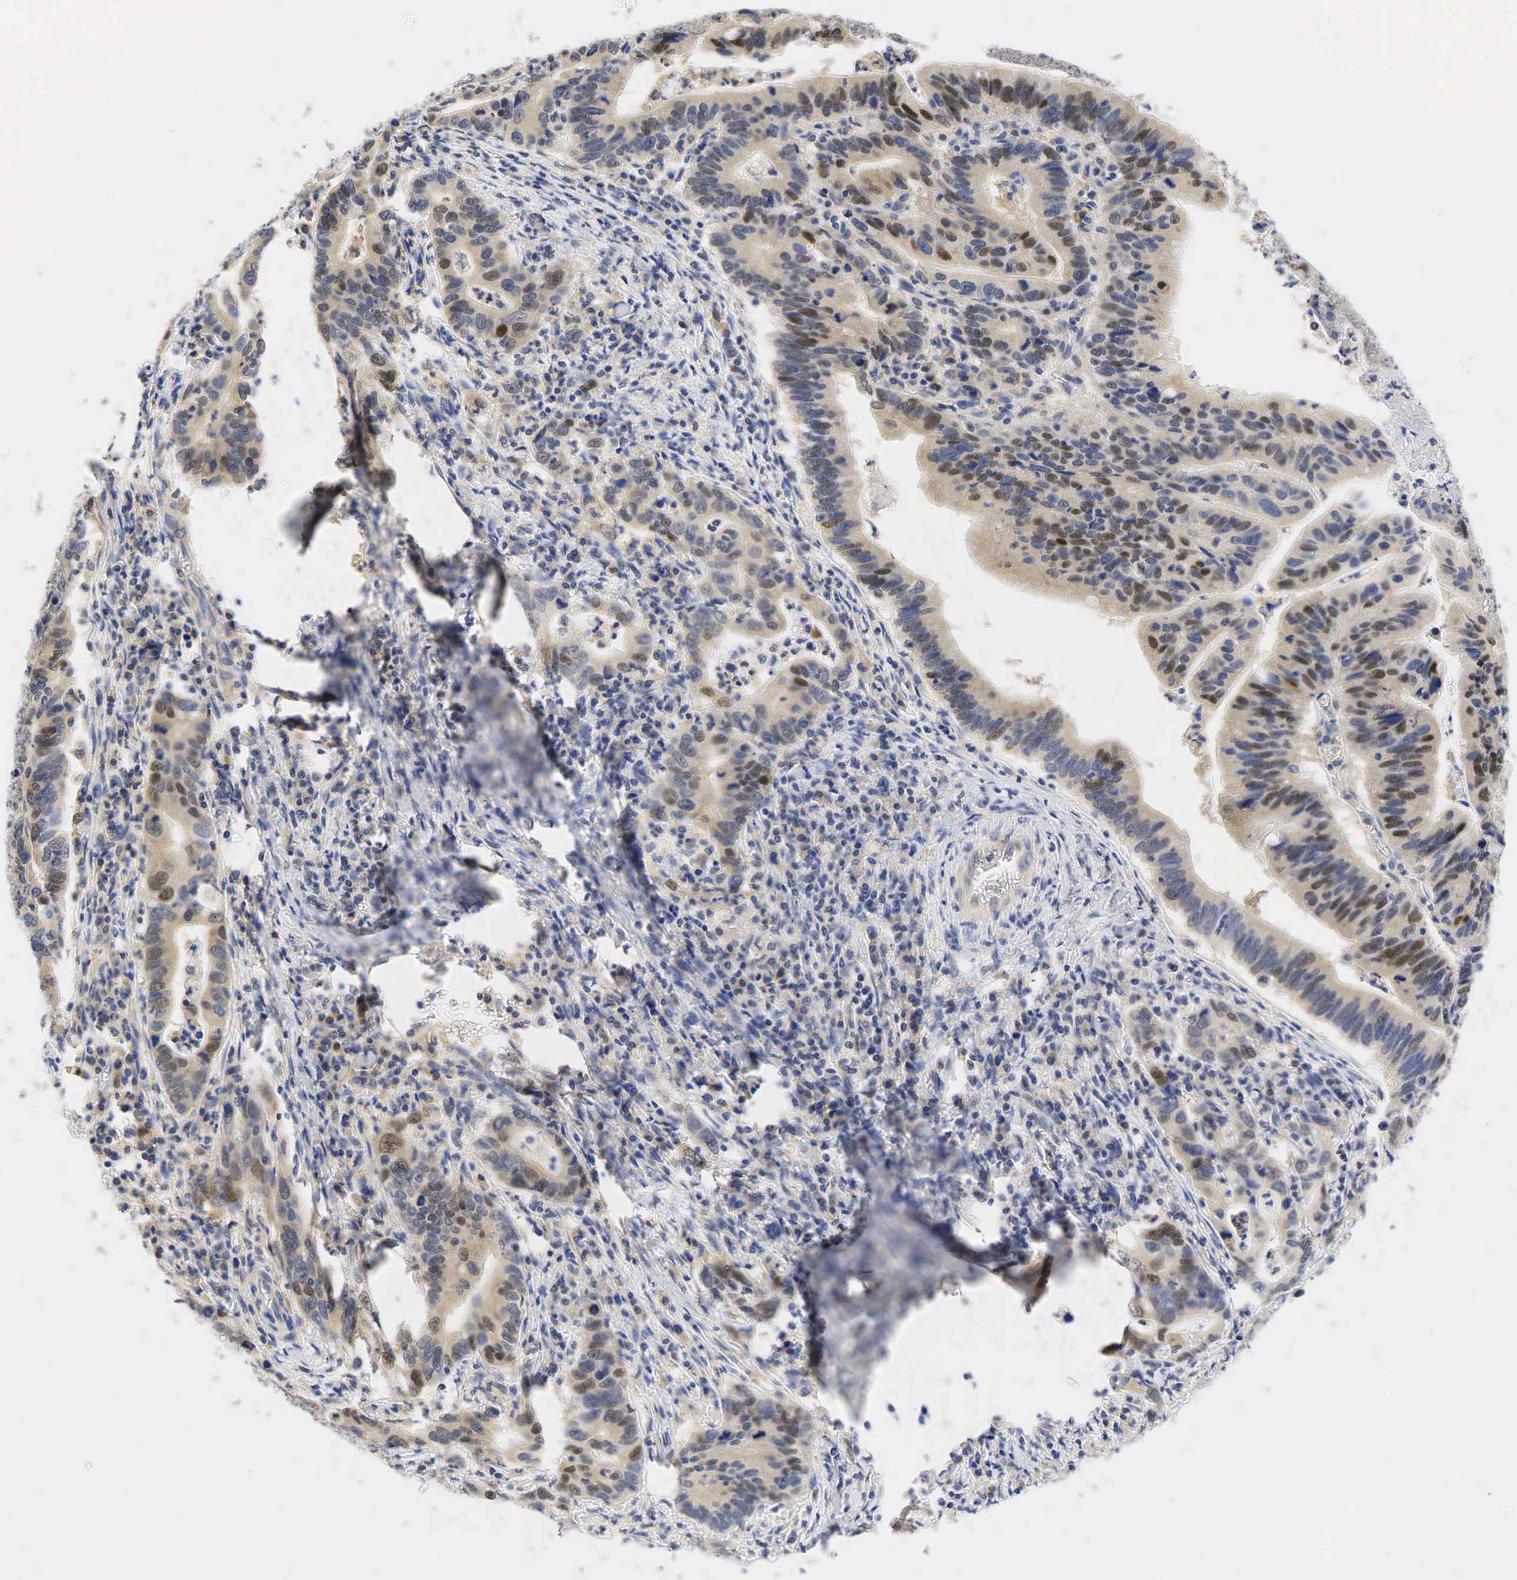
{"staining": {"intensity": "moderate", "quantity": "<25%", "location": "nuclear"}, "tissue": "stomach cancer", "cell_type": "Tumor cells", "image_type": "cancer", "snomed": [{"axis": "morphology", "description": "Adenocarcinoma, NOS"}, {"axis": "topography", "description": "Stomach, upper"}], "caption": "Stomach adenocarcinoma tissue shows moderate nuclear positivity in about <25% of tumor cells", "gene": "CCND1", "patient": {"sex": "male", "age": 63}}